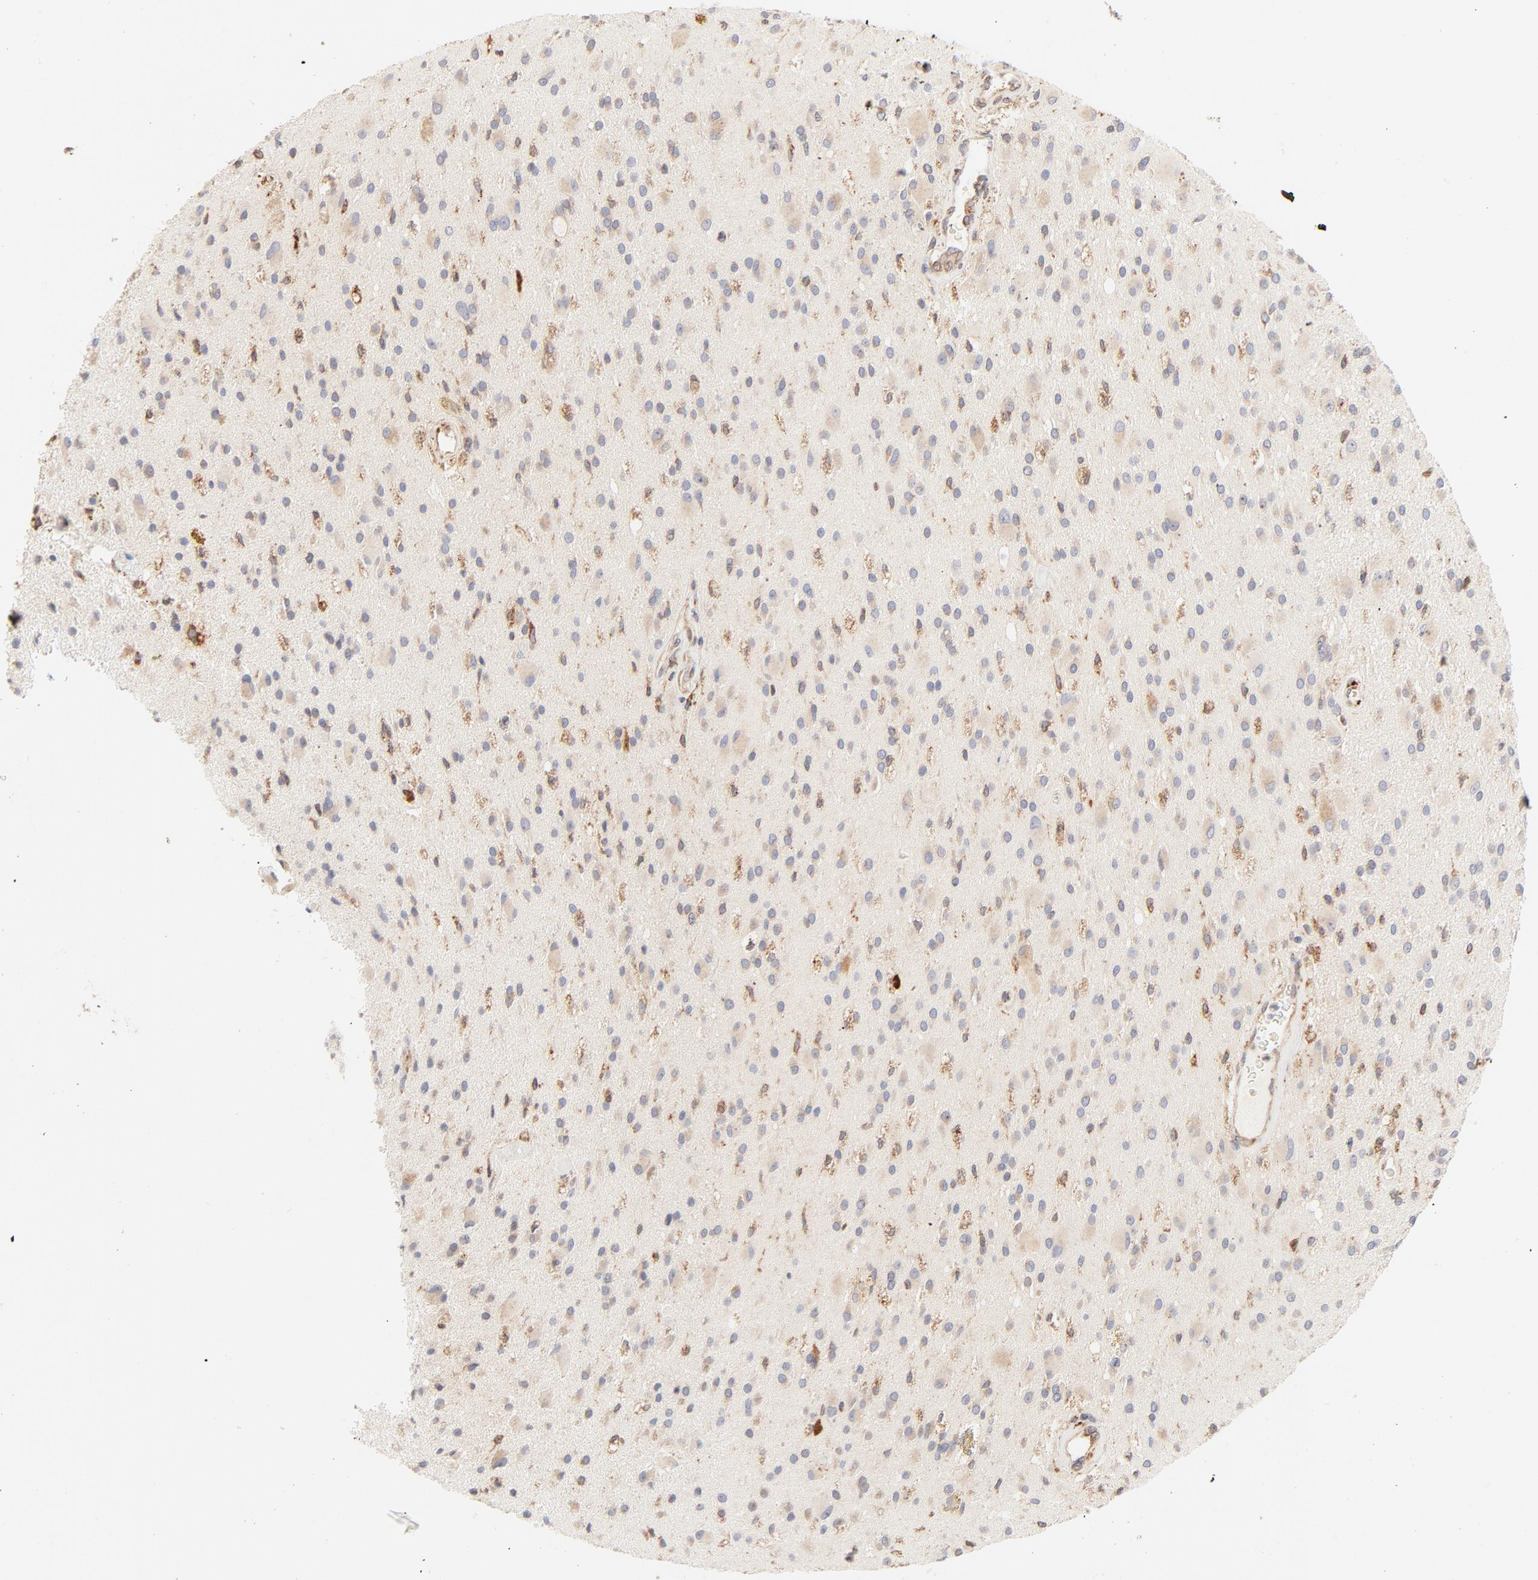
{"staining": {"intensity": "moderate", "quantity": "25%-75%", "location": "cytoplasmic/membranous"}, "tissue": "glioma", "cell_type": "Tumor cells", "image_type": "cancer", "snomed": [{"axis": "morphology", "description": "Glioma, malignant, Low grade"}, {"axis": "topography", "description": "Brain"}], "caption": "This is an image of immunohistochemistry (IHC) staining of glioma, which shows moderate positivity in the cytoplasmic/membranous of tumor cells.", "gene": "PARP12", "patient": {"sex": "male", "age": 58}}